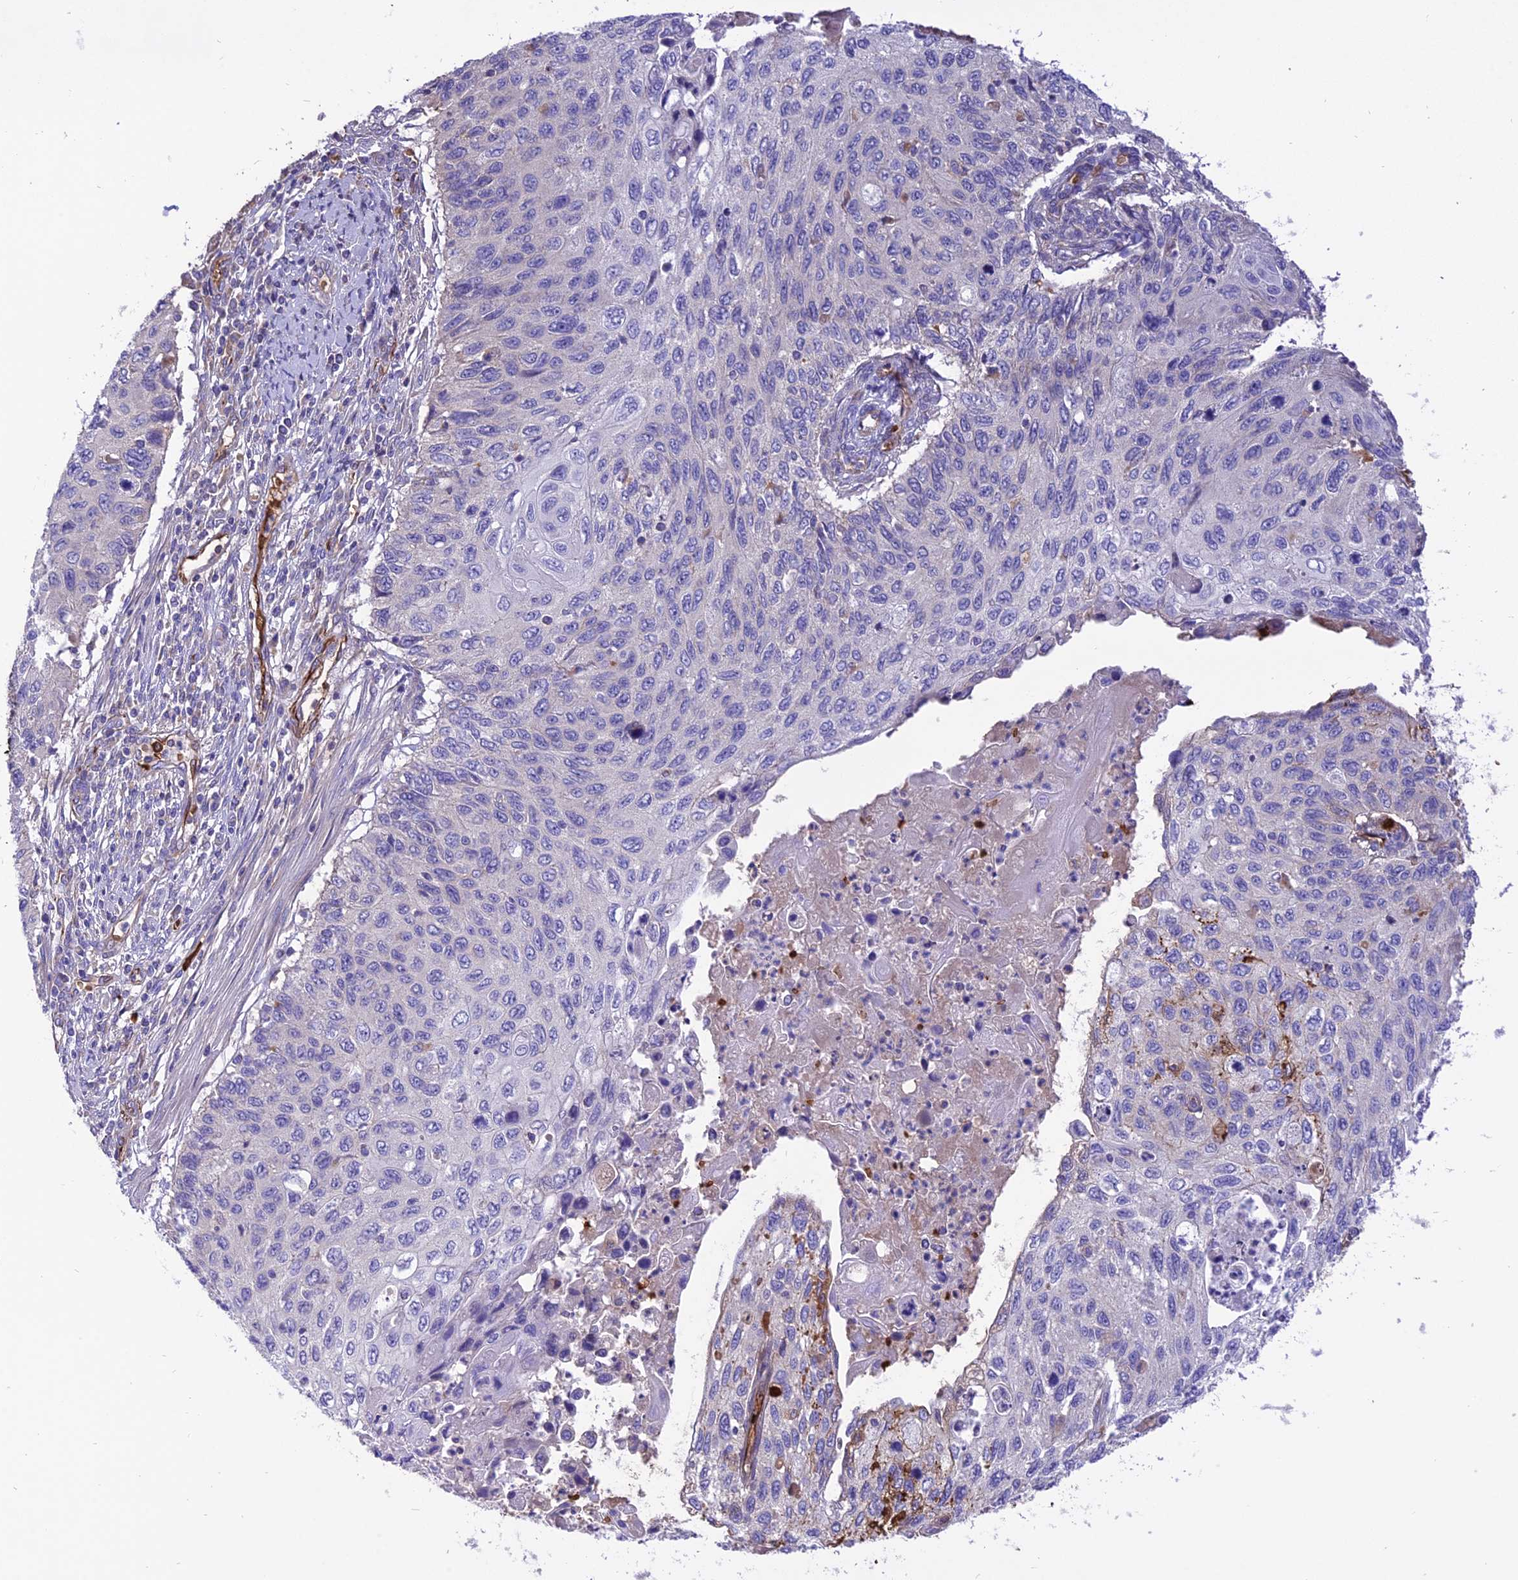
{"staining": {"intensity": "weak", "quantity": "<25%", "location": "cytoplasmic/membranous"}, "tissue": "cervical cancer", "cell_type": "Tumor cells", "image_type": "cancer", "snomed": [{"axis": "morphology", "description": "Squamous cell carcinoma, NOS"}, {"axis": "topography", "description": "Cervix"}], "caption": "Cervical cancer (squamous cell carcinoma) stained for a protein using IHC exhibits no staining tumor cells.", "gene": "TTC4", "patient": {"sex": "female", "age": 70}}